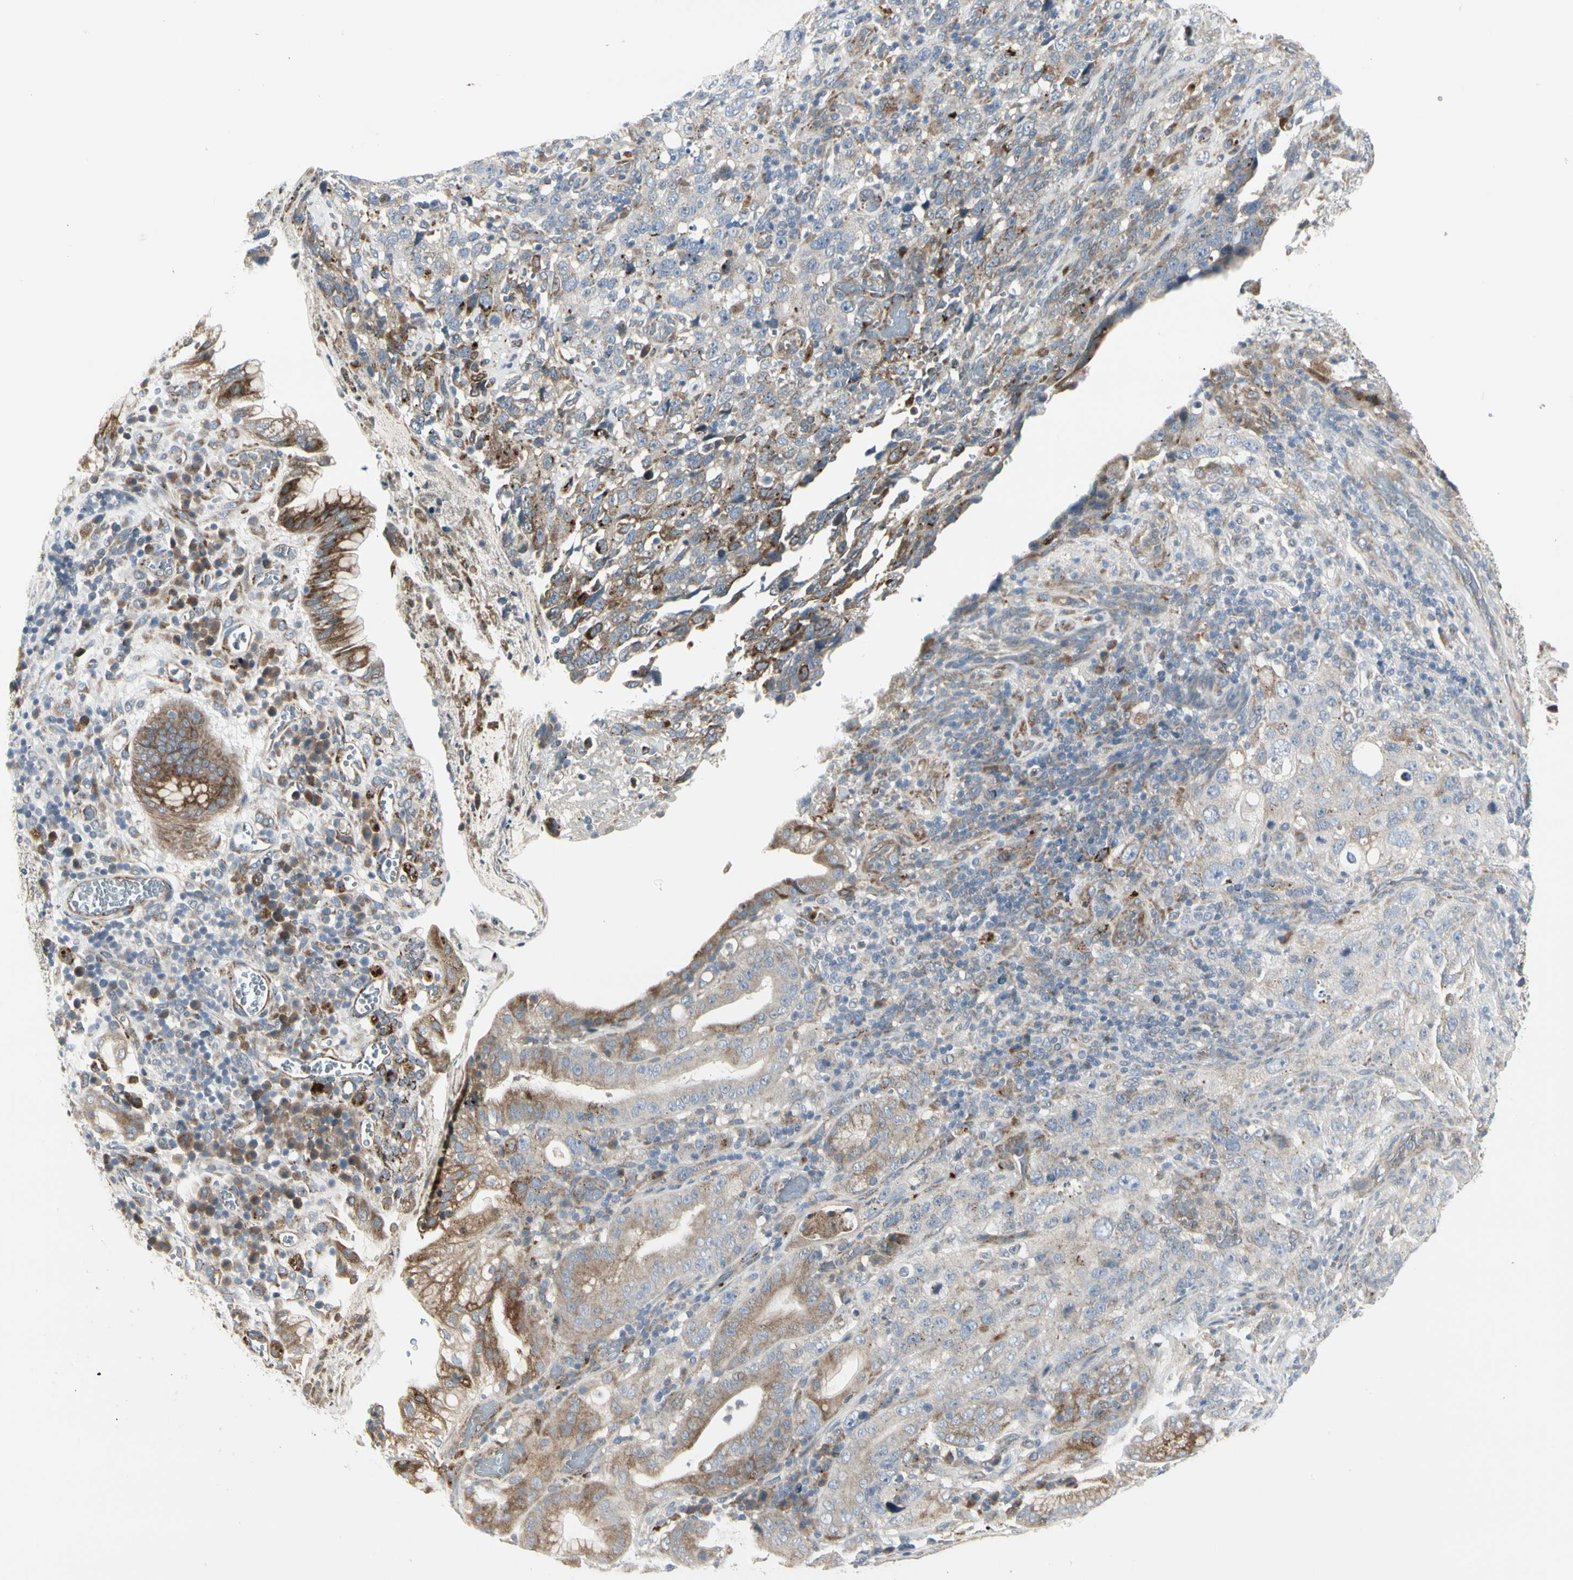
{"staining": {"intensity": "weak", "quantity": "25%-75%", "location": "cytoplasmic/membranous"}, "tissue": "stomach cancer", "cell_type": "Tumor cells", "image_type": "cancer", "snomed": [{"axis": "morphology", "description": "Normal tissue, NOS"}, {"axis": "morphology", "description": "Adenocarcinoma, NOS"}, {"axis": "topography", "description": "Stomach"}], "caption": "Immunohistochemical staining of human stomach cancer reveals low levels of weak cytoplasmic/membranous expression in about 25%-75% of tumor cells.", "gene": "GRN", "patient": {"sex": "male", "age": 48}}